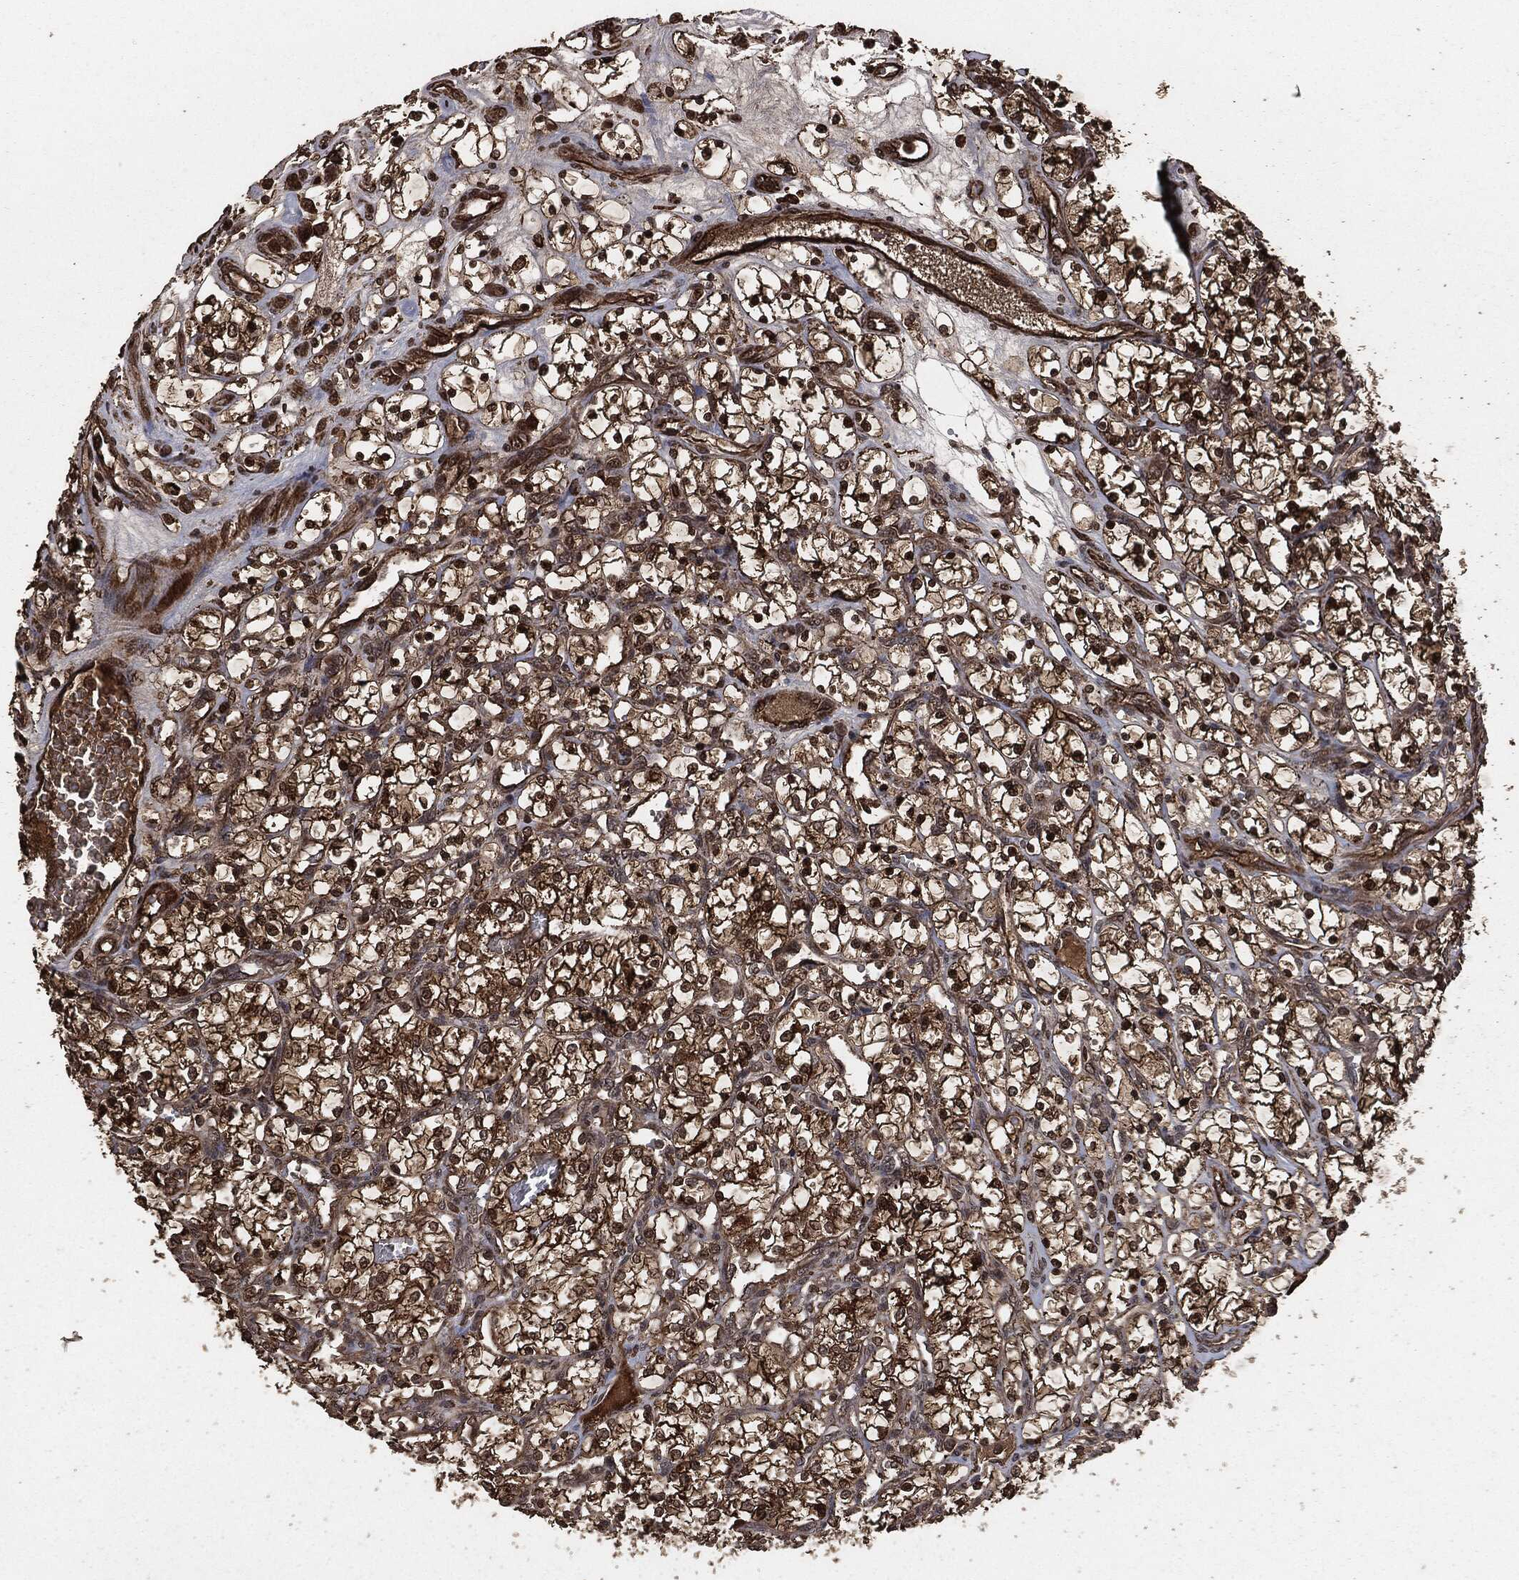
{"staining": {"intensity": "strong", "quantity": "25%-75%", "location": "cytoplasmic/membranous,nuclear"}, "tissue": "renal cancer", "cell_type": "Tumor cells", "image_type": "cancer", "snomed": [{"axis": "morphology", "description": "Adenocarcinoma, NOS"}, {"axis": "topography", "description": "Kidney"}], "caption": "Renal adenocarcinoma stained with IHC displays strong cytoplasmic/membranous and nuclear positivity in about 25%-75% of tumor cells.", "gene": "EGFR", "patient": {"sex": "female", "age": 69}}